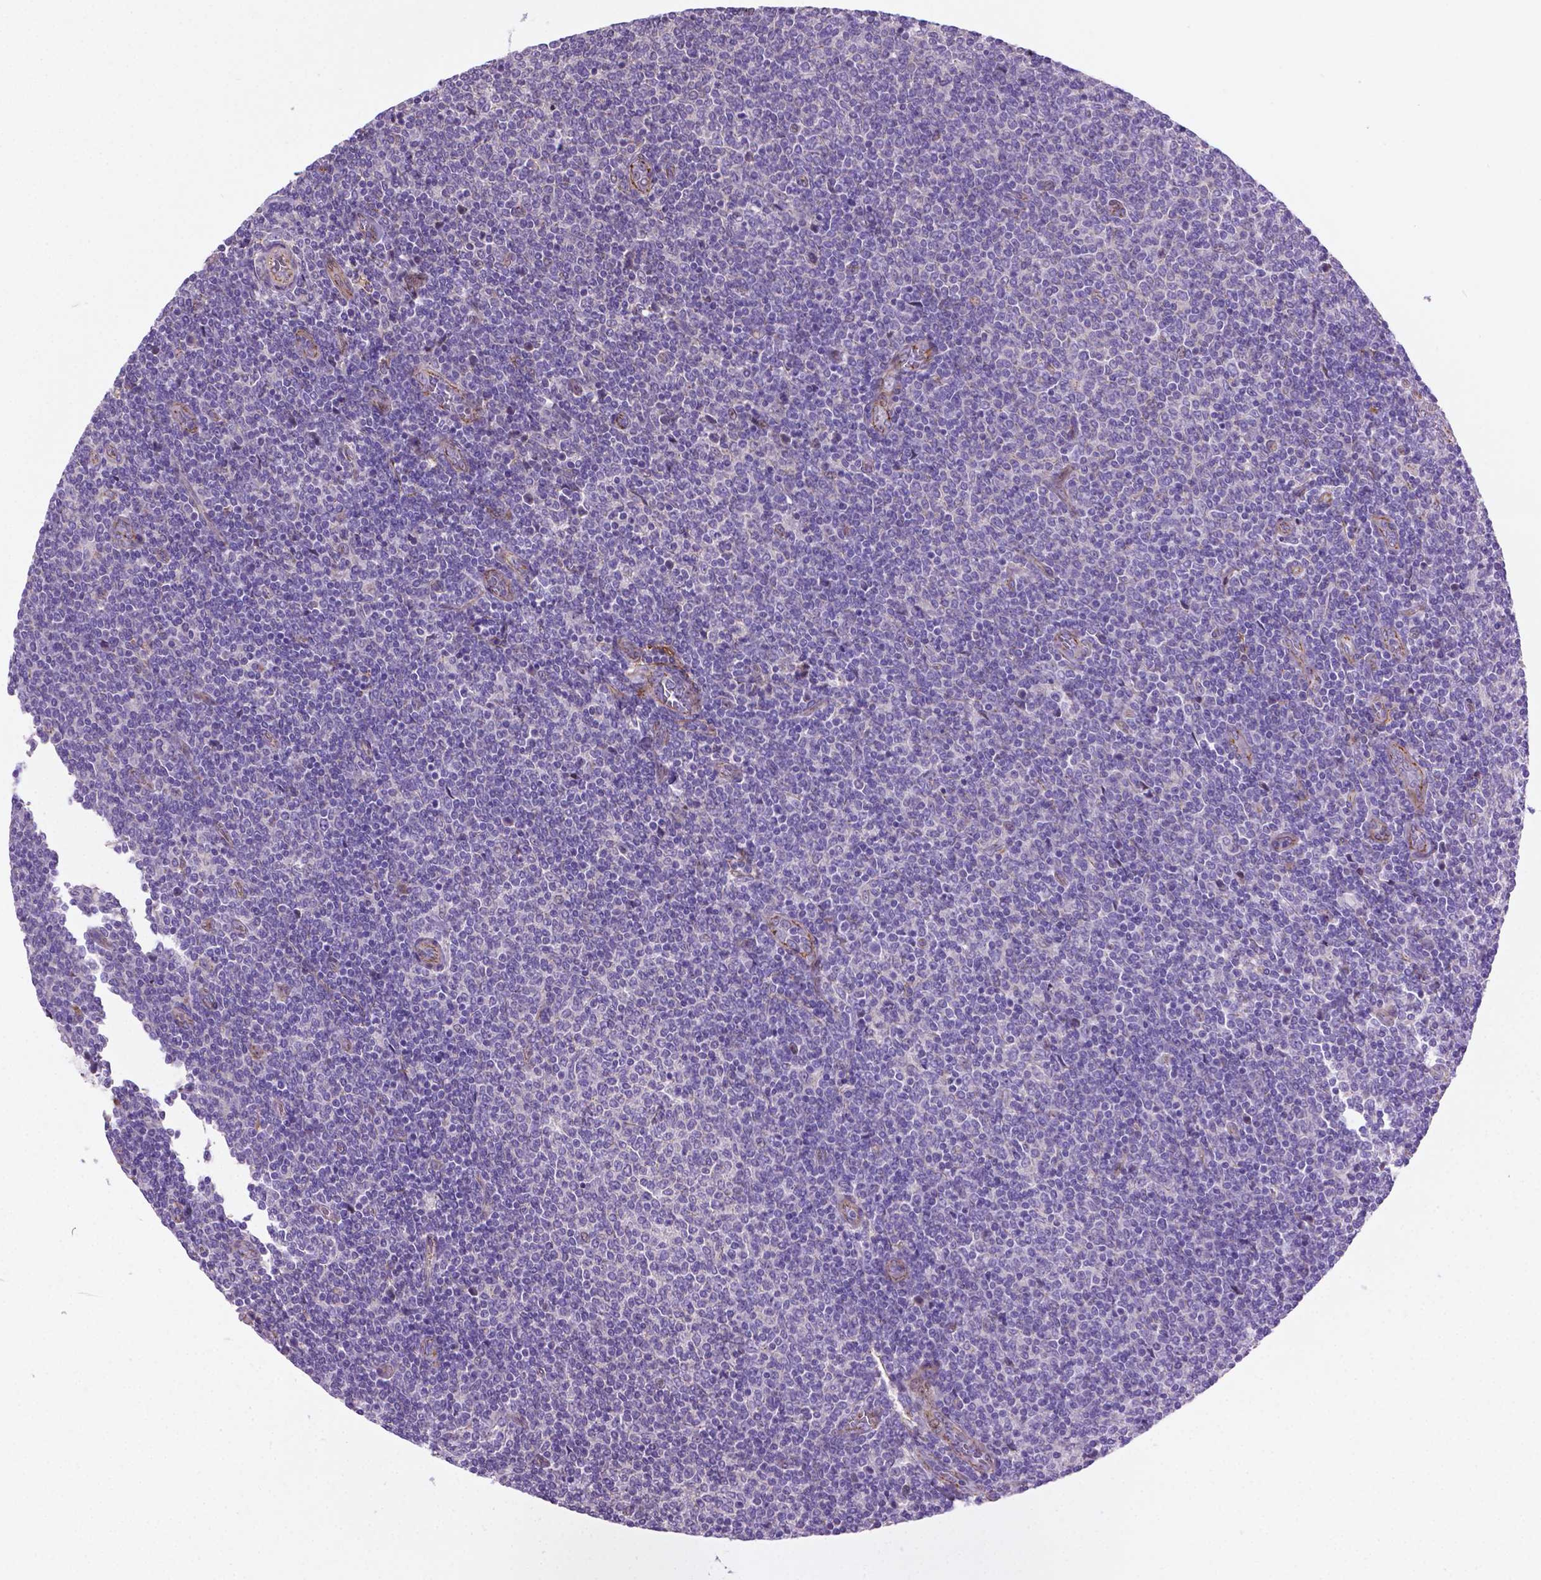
{"staining": {"intensity": "negative", "quantity": "none", "location": "none"}, "tissue": "lymphoma", "cell_type": "Tumor cells", "image_type": "cancer", "snomed": [{"axis": "morphology", "description": "Malignant lymphoma, non-Hodgkin's type, Low grade"}, {"axis": "topography", "description": "Lymph node"}], "caption": "A high-resolution image shows immunohistochemistry (IHC) staining of lymphoma, which exhibits no significant expression in tumor cells.", "gene": "CCER2", "patient": {"sex": "male", "age": 52}}